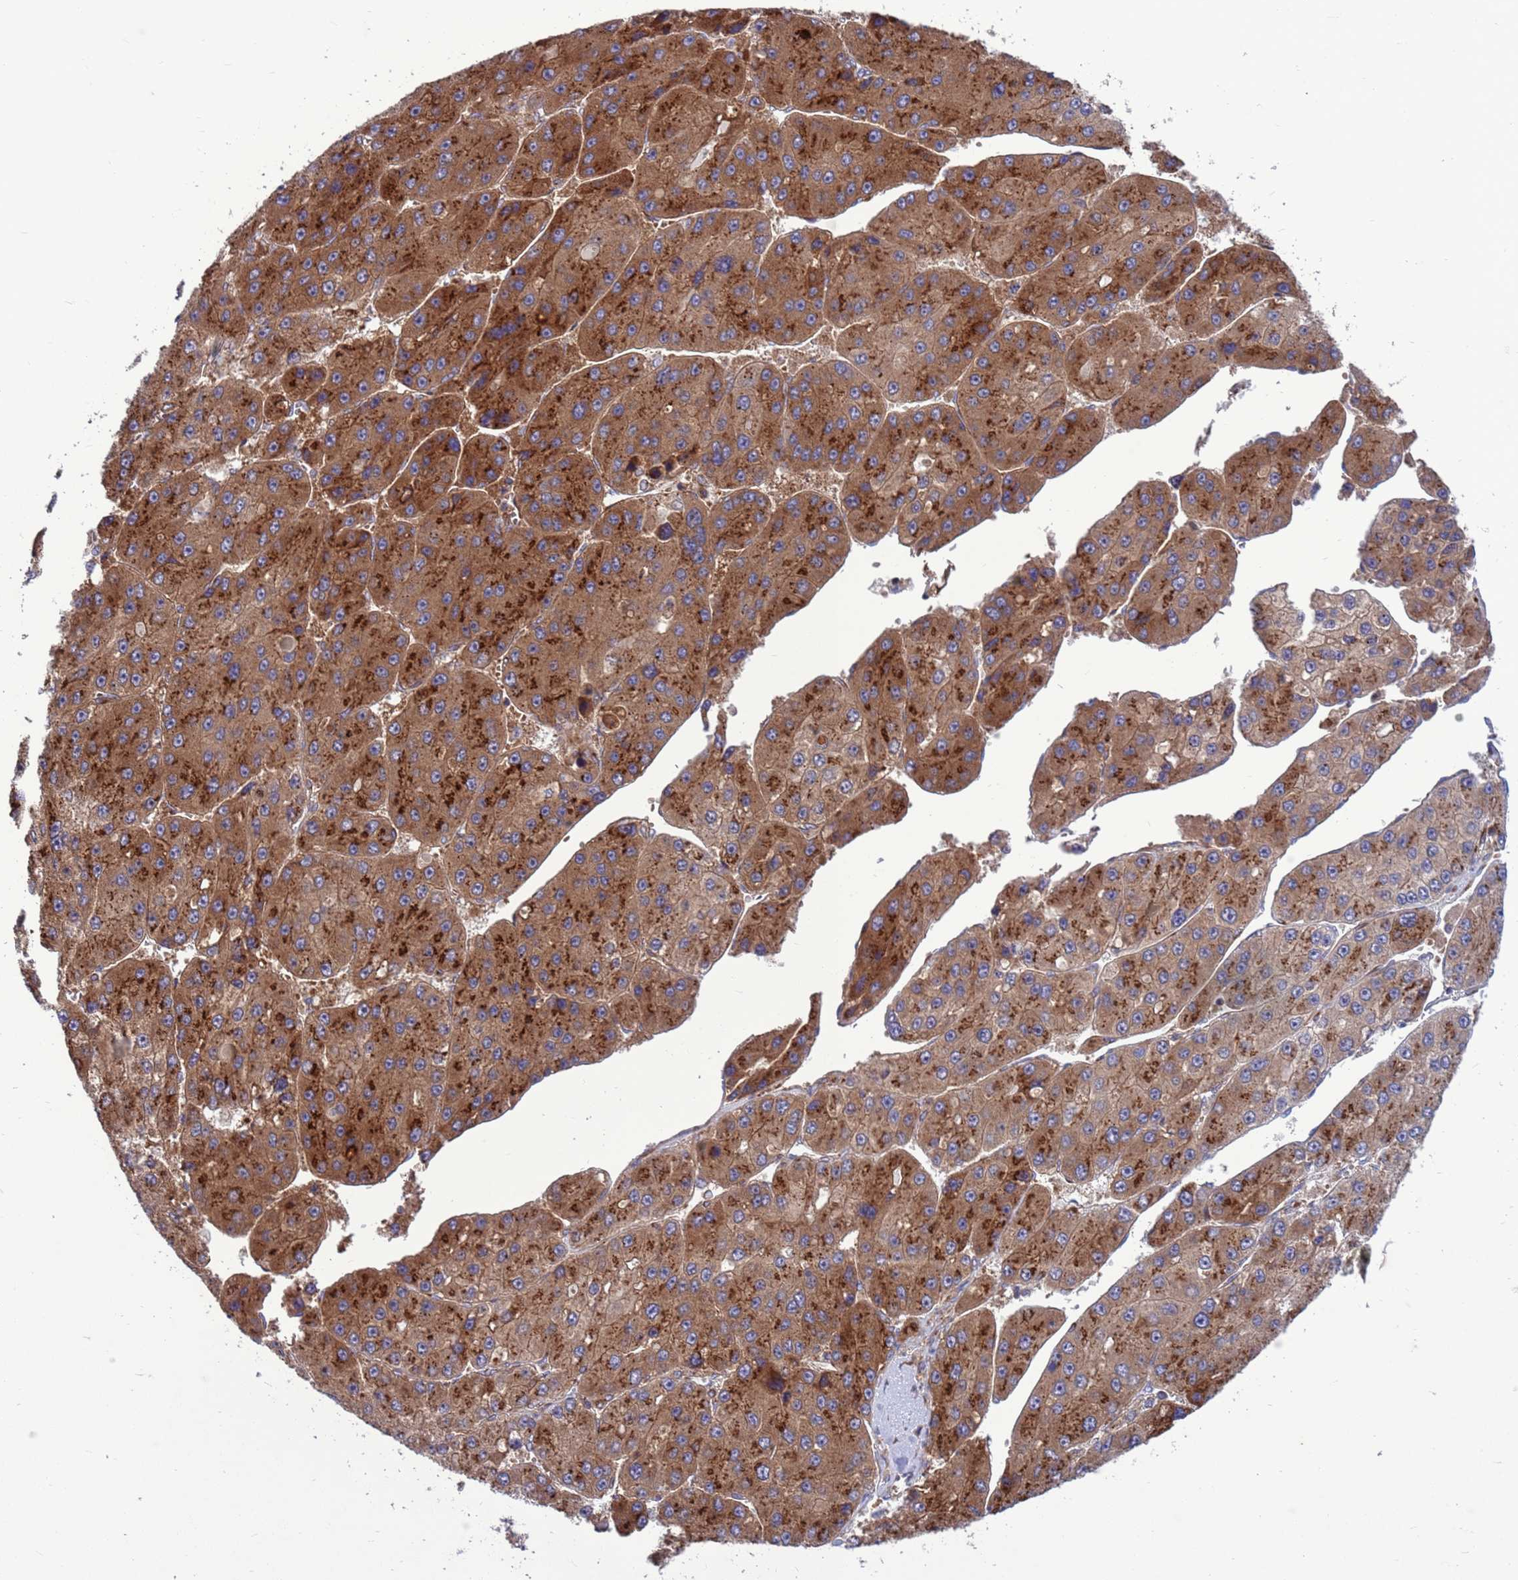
{"staining": {"intensity": "moderate", "quantity": ">75%", "location": "cytoplasmic/membranous"}, "tissue": "liver cancer", "cell_type": "Tumor cells", "image_type": "cancer", "snomed": [{"axis": "morphology", "description": "Carcinoma, Hepatocellular, NOS"}, {"axis": "topography", "description": "Liver"}], "caption": "Tumor cells reveal medium levels of moderate cytoplasmic/membranous staining in about >75% of cells in human liver cancer (hepatocellular carcinoma).", "gene": "ZC3HAV1", "patient": {"sex": "female", "age": 73}}